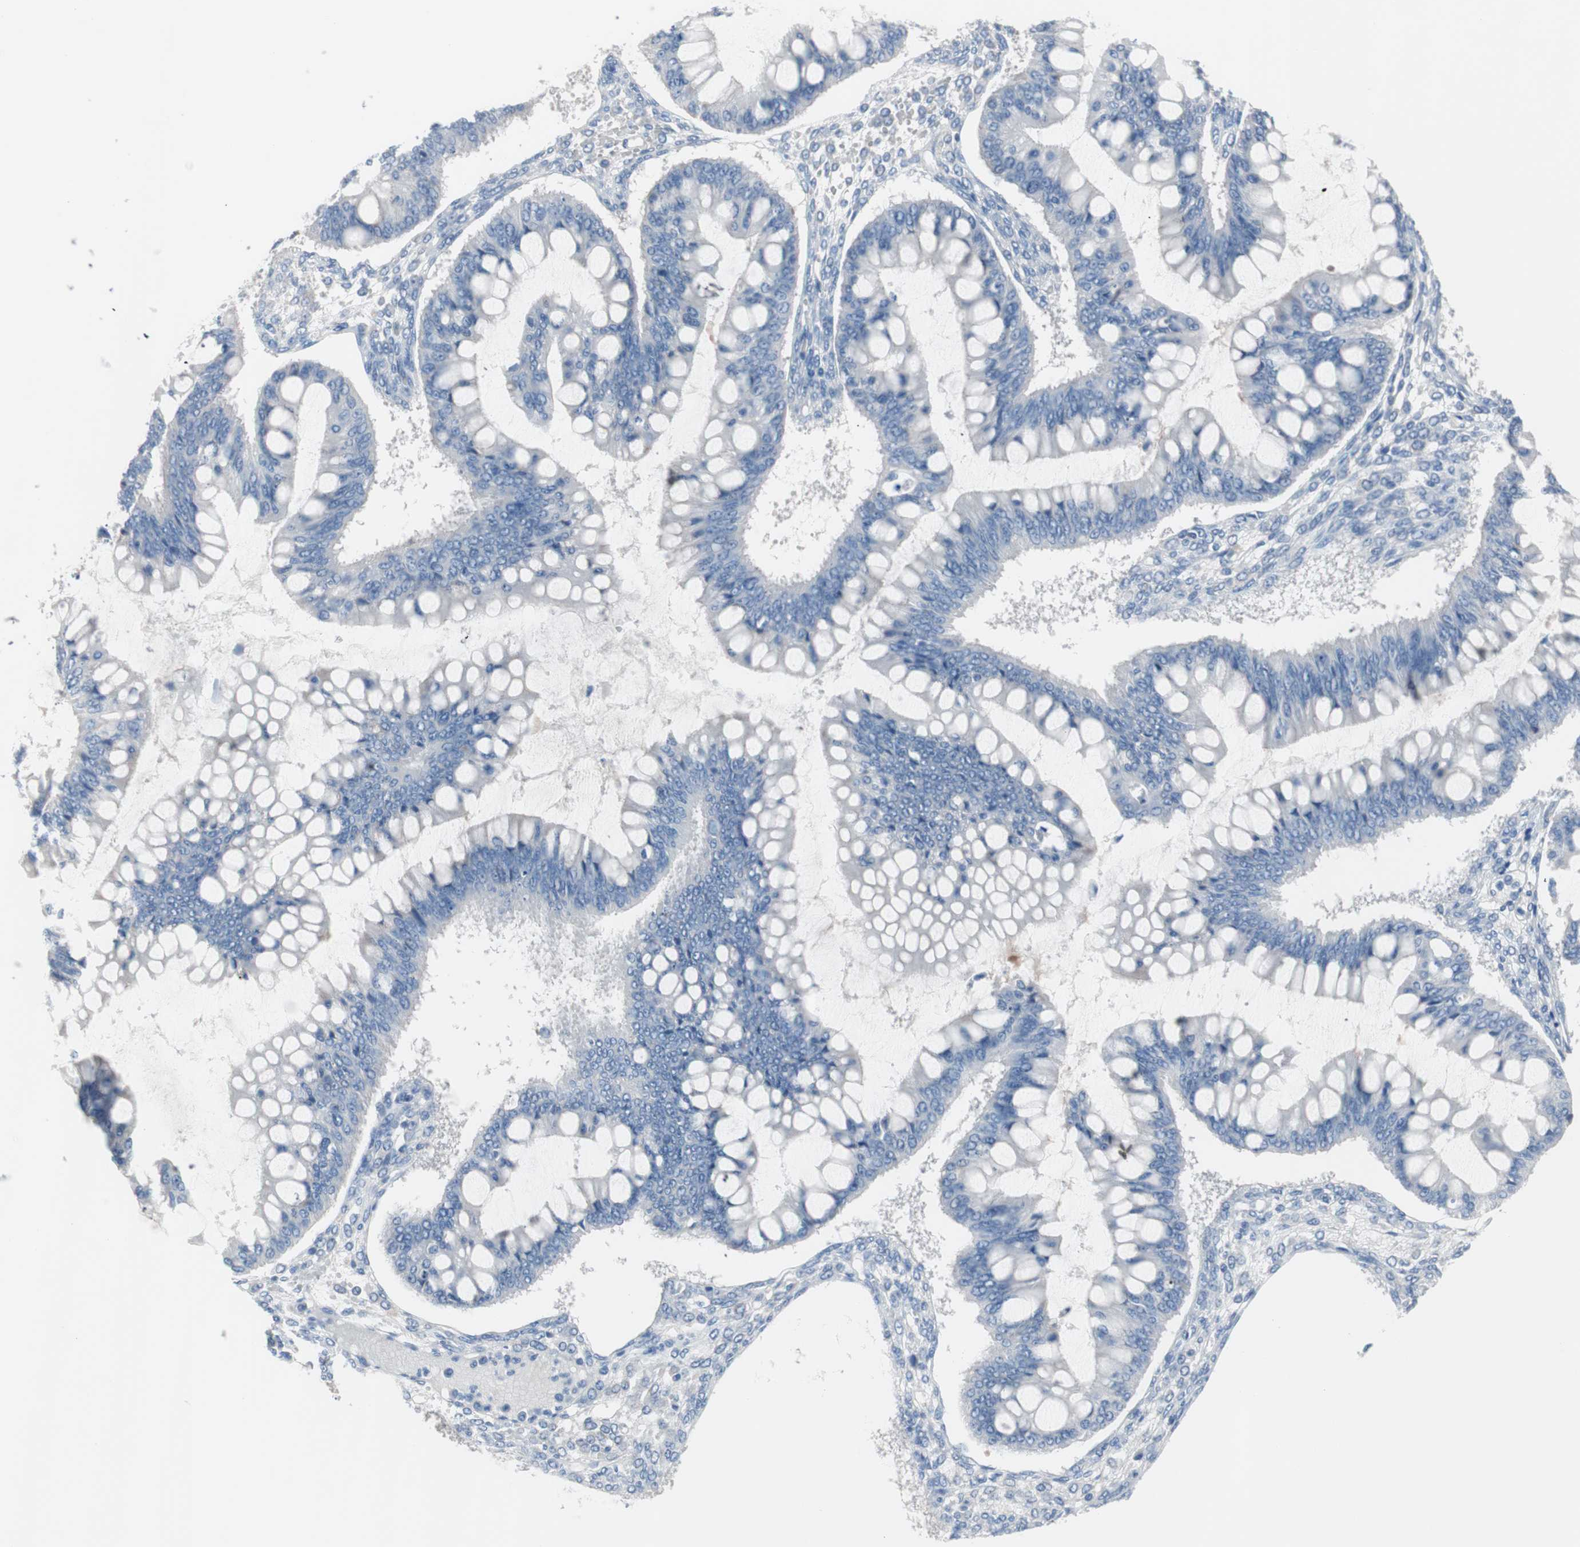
{"staining": {"intensity": "negative", "quantity": "none", "location": "none"}, "tissue": "ovarian cancer", "cell_type": "Tumor cells", "image_type": "cancer", "snomed": [{"axis": "morphology", "description": "Cystadenocarcinoma, mucinous, NOS"}, {"axis": "topography", "description": "Ovary"}], "caption": "A histopathology image of ovarian mucinous cystadenocarcinoma stained for a protein demonstrates no brown staining in tumor cells.", "gene": "ULBP1", "patient": {"sex": "female", "age": 73}}